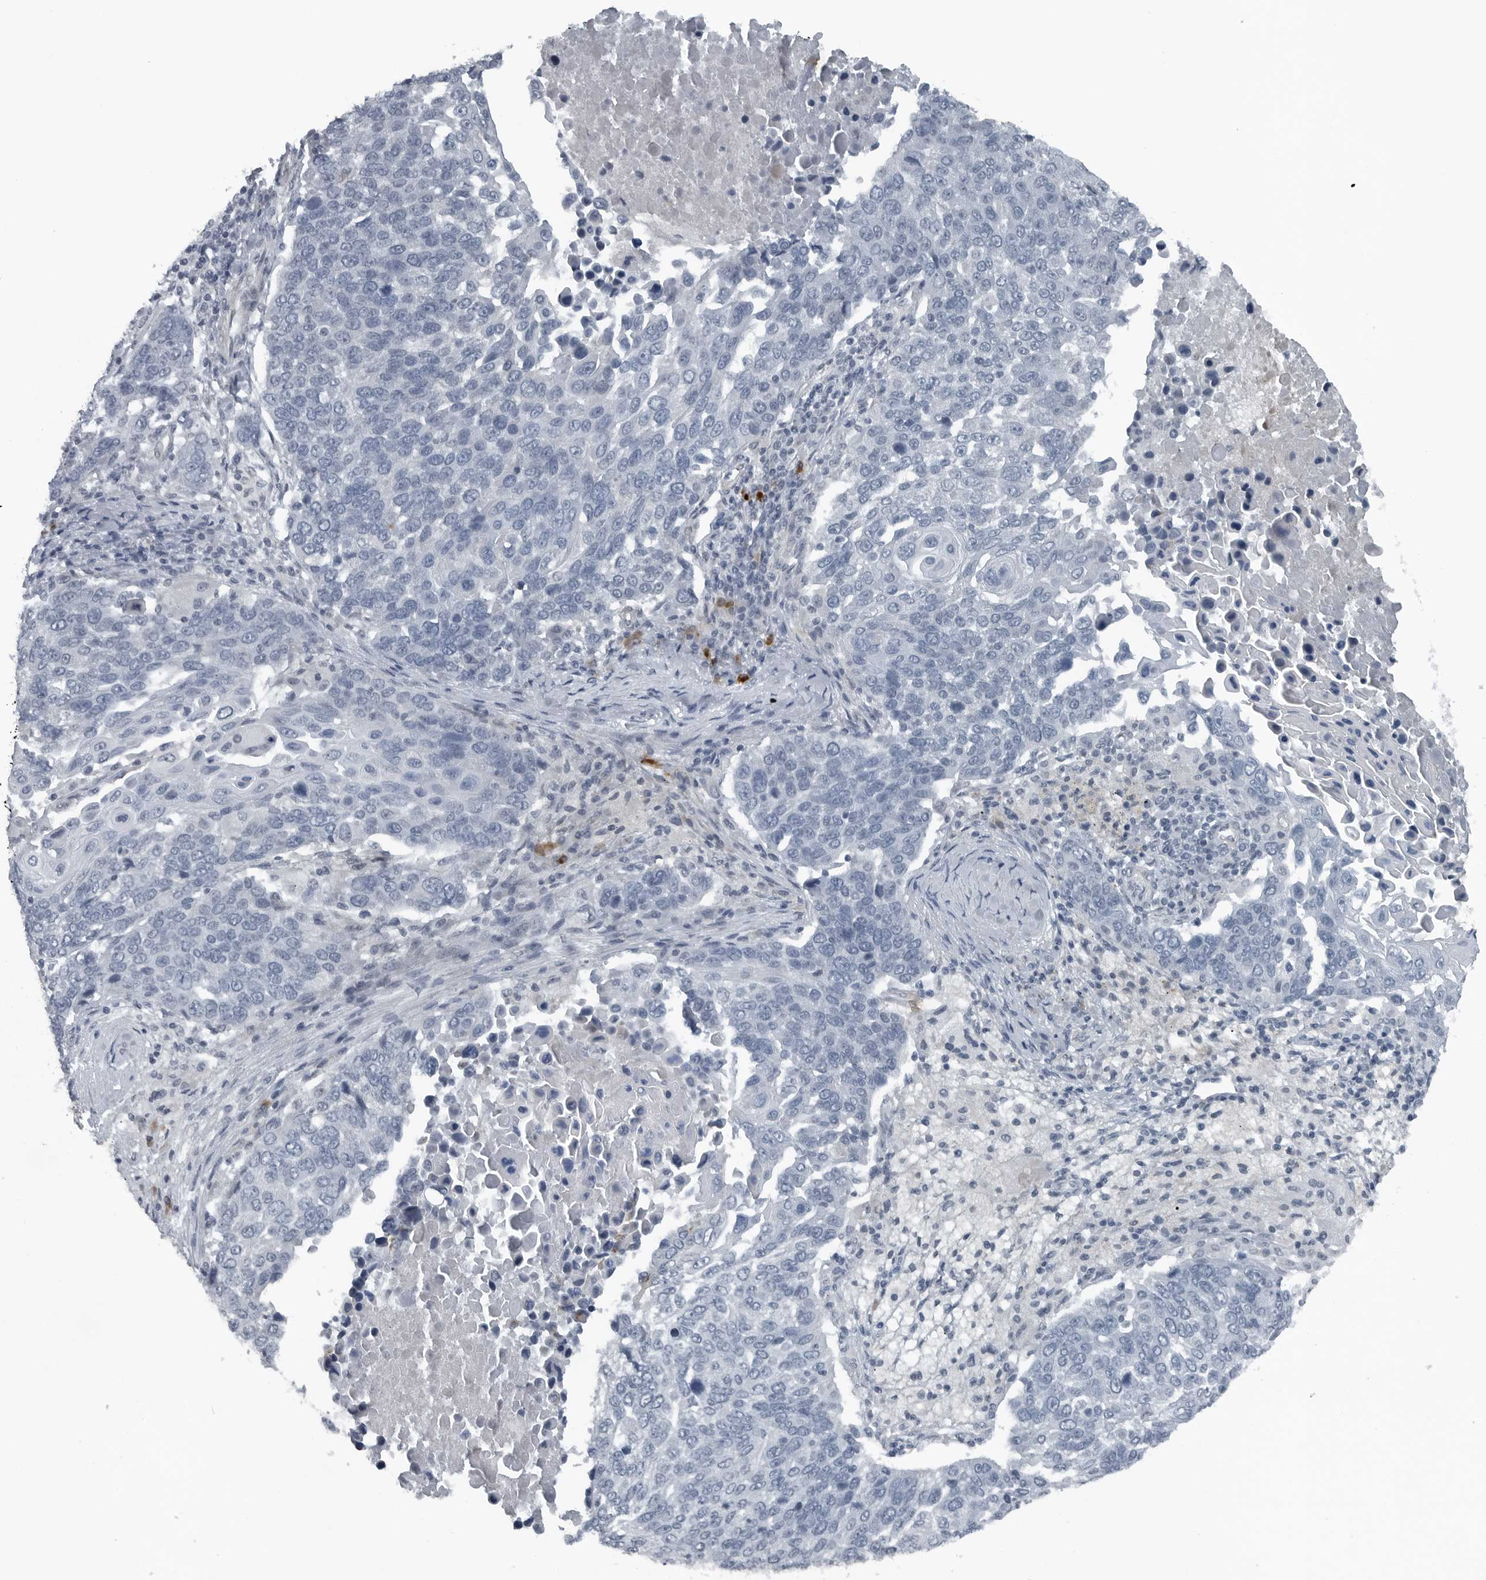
{"staining": {"intensity": "negative", "quantity": "none", "location": "none"}, "tissue": "lung cancer", "cell_type": "Tumor cells", "image_type": "cancer", "snomed": [{"axis": "morphology", "description": "Squamous cell carcinoma, NOS"}, {"axis": "topography", "description": "Lung"}], "caption": "Human lung cancer (squamous cell carcinoma) stained for a protein using immunohistochemistry displays no staining in tumor cells.", "gene": "GAK", "patient": {"sex": "male", "age": 66}}